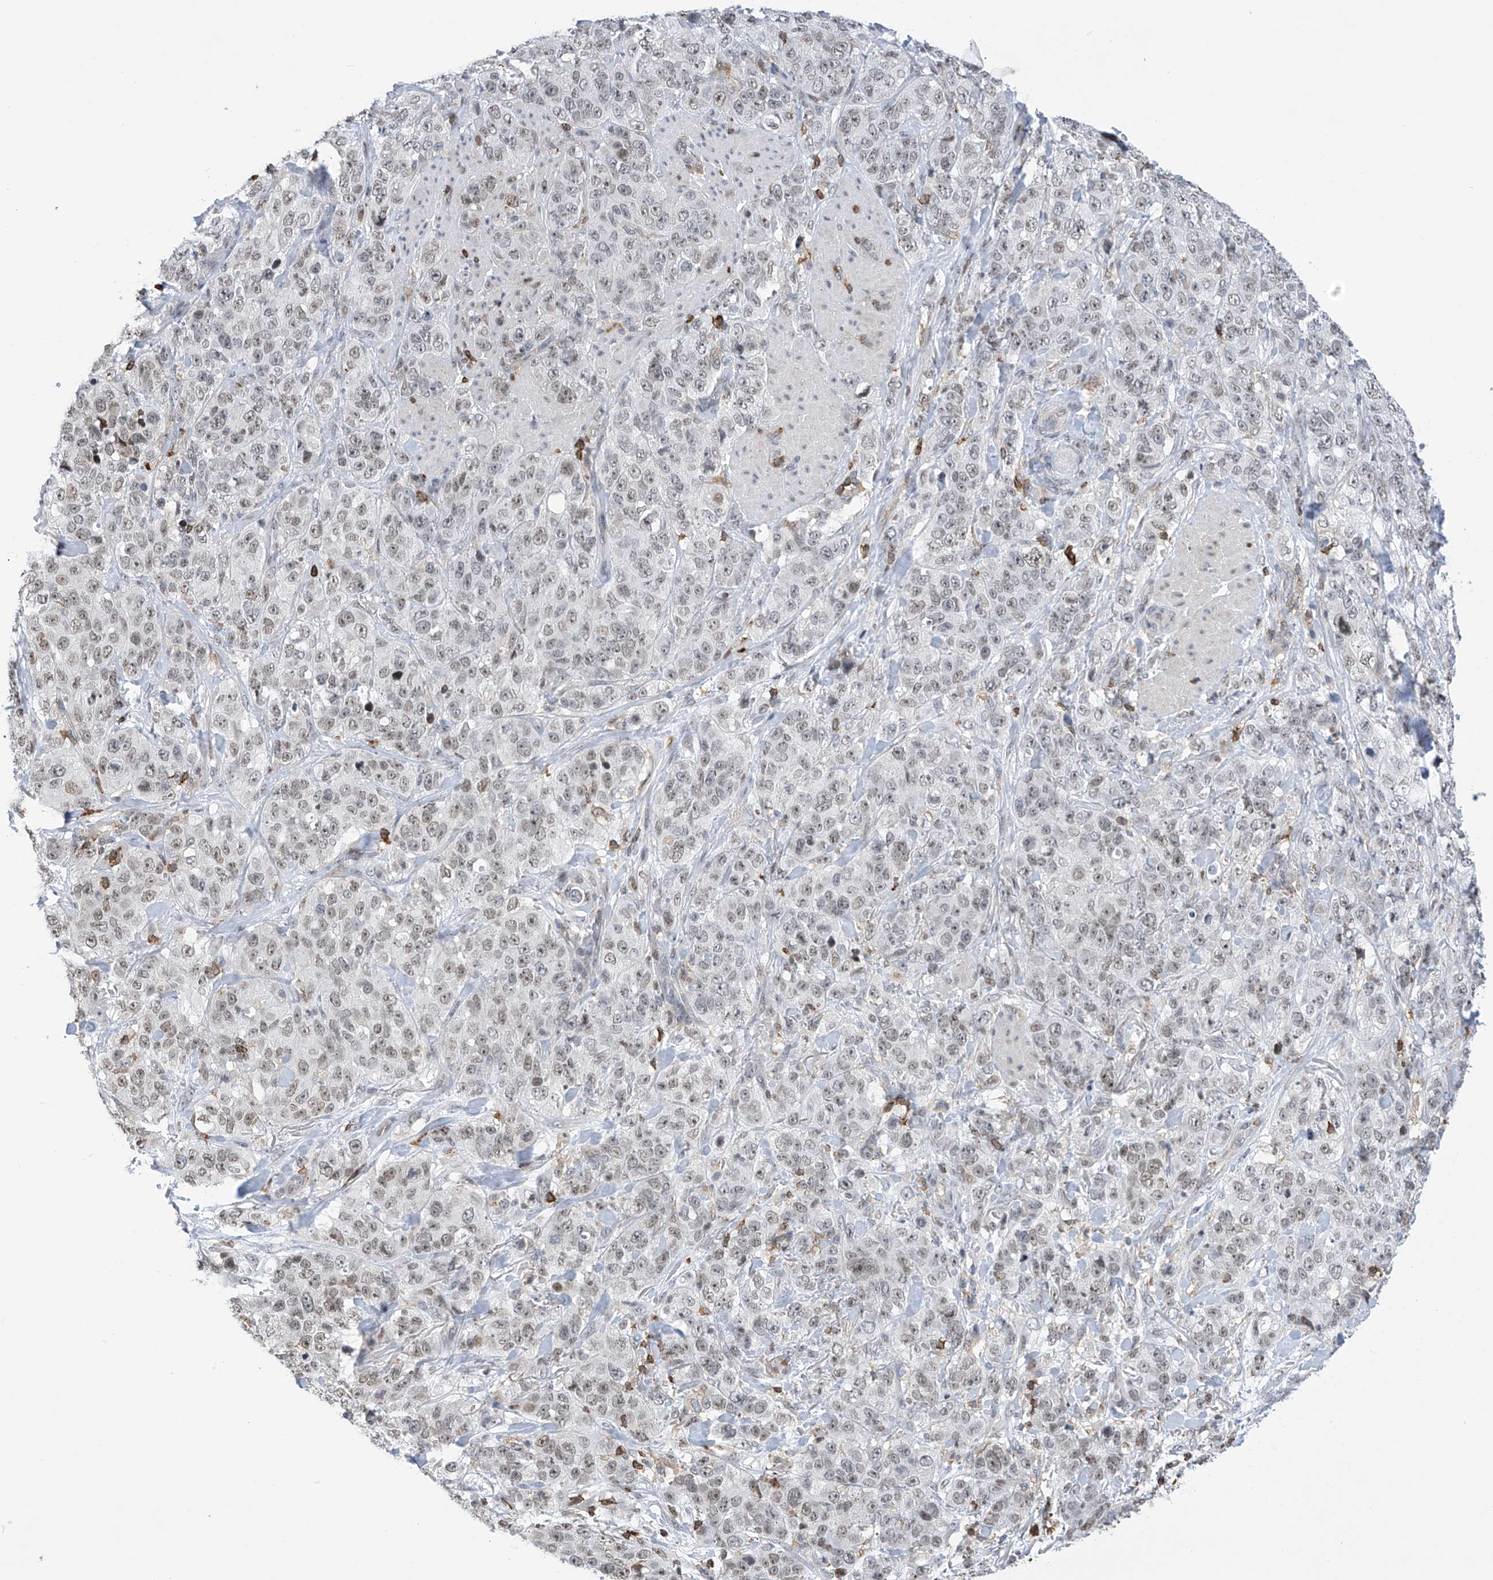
{"staining": {"intensity": "weak", "quantity": "25%-75%", "location": "nuclear"}, "tissue": "stomach cancer", "cell_type": "Tumor cells", "image_type": "cancer", "snomed": [{"axis": "morphology", "description": "Adenocarcinoma, NOS"}, {"axis": "topography", "description": "Stomach"}], "caption": "Weak nuclear expression is seen in about 25%-75% of tumor cells in adenocarcinoma (stomach).", "gene": "MSL3", "patient": {"sex": "male", "age": 48}}